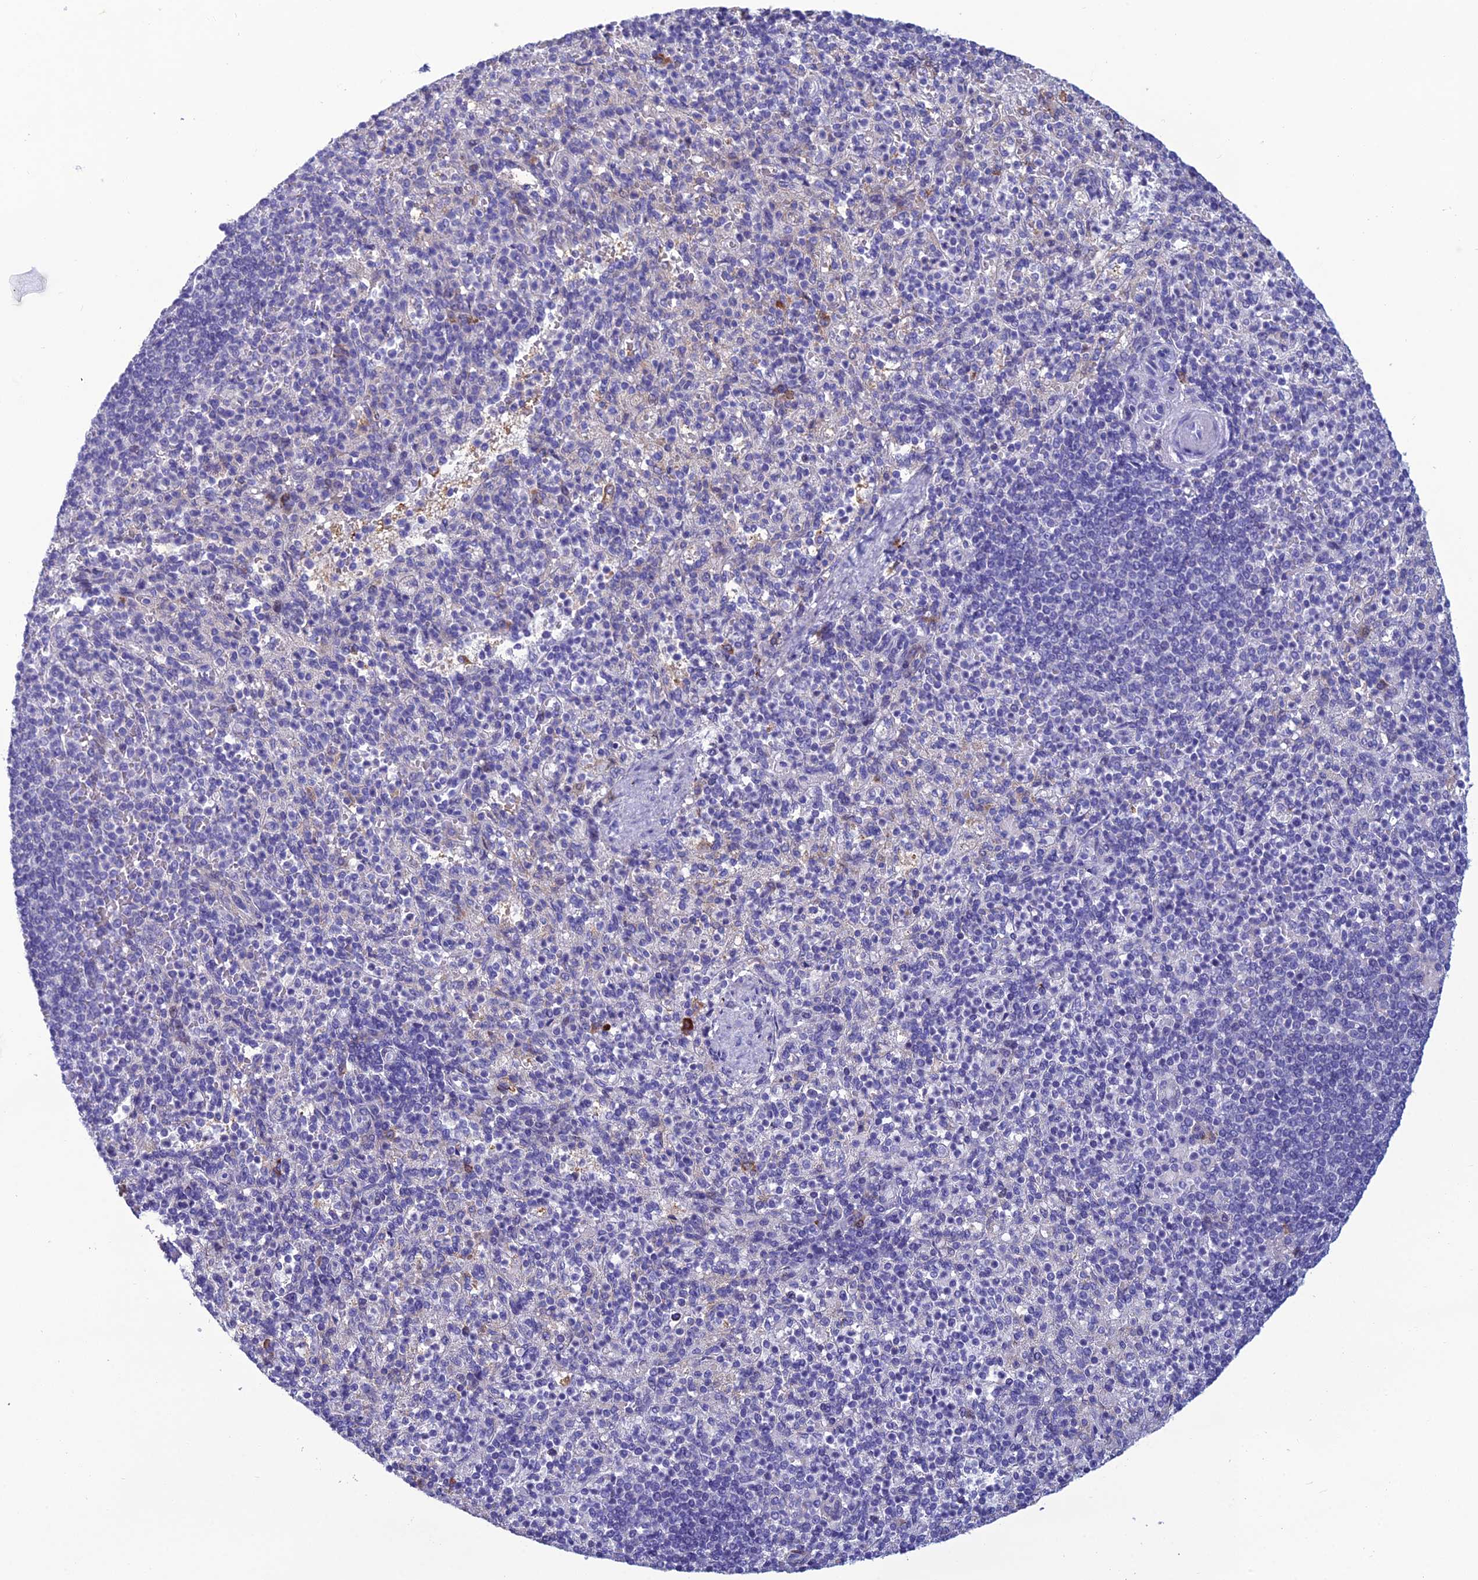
{"staining": {"intensity": "negative", "quantity": "none", "location": "none"}, "tissue": "spleen", "cell_type": "Cells in red pulp", "image_type": "normal", "snomed": [{"axis": "morphology", "description": "Normal tissue, NOS"}, {"axis": "topography", "description": "Spleen"}], "caption": "Immunohistochemical staining of normal spleen demonstrates no significant staining in cells in red pulp. (DAB immunohistochemistry, high magnification).", "gene": "CRB2", "patient": {"sex": "female", "age": 74}}